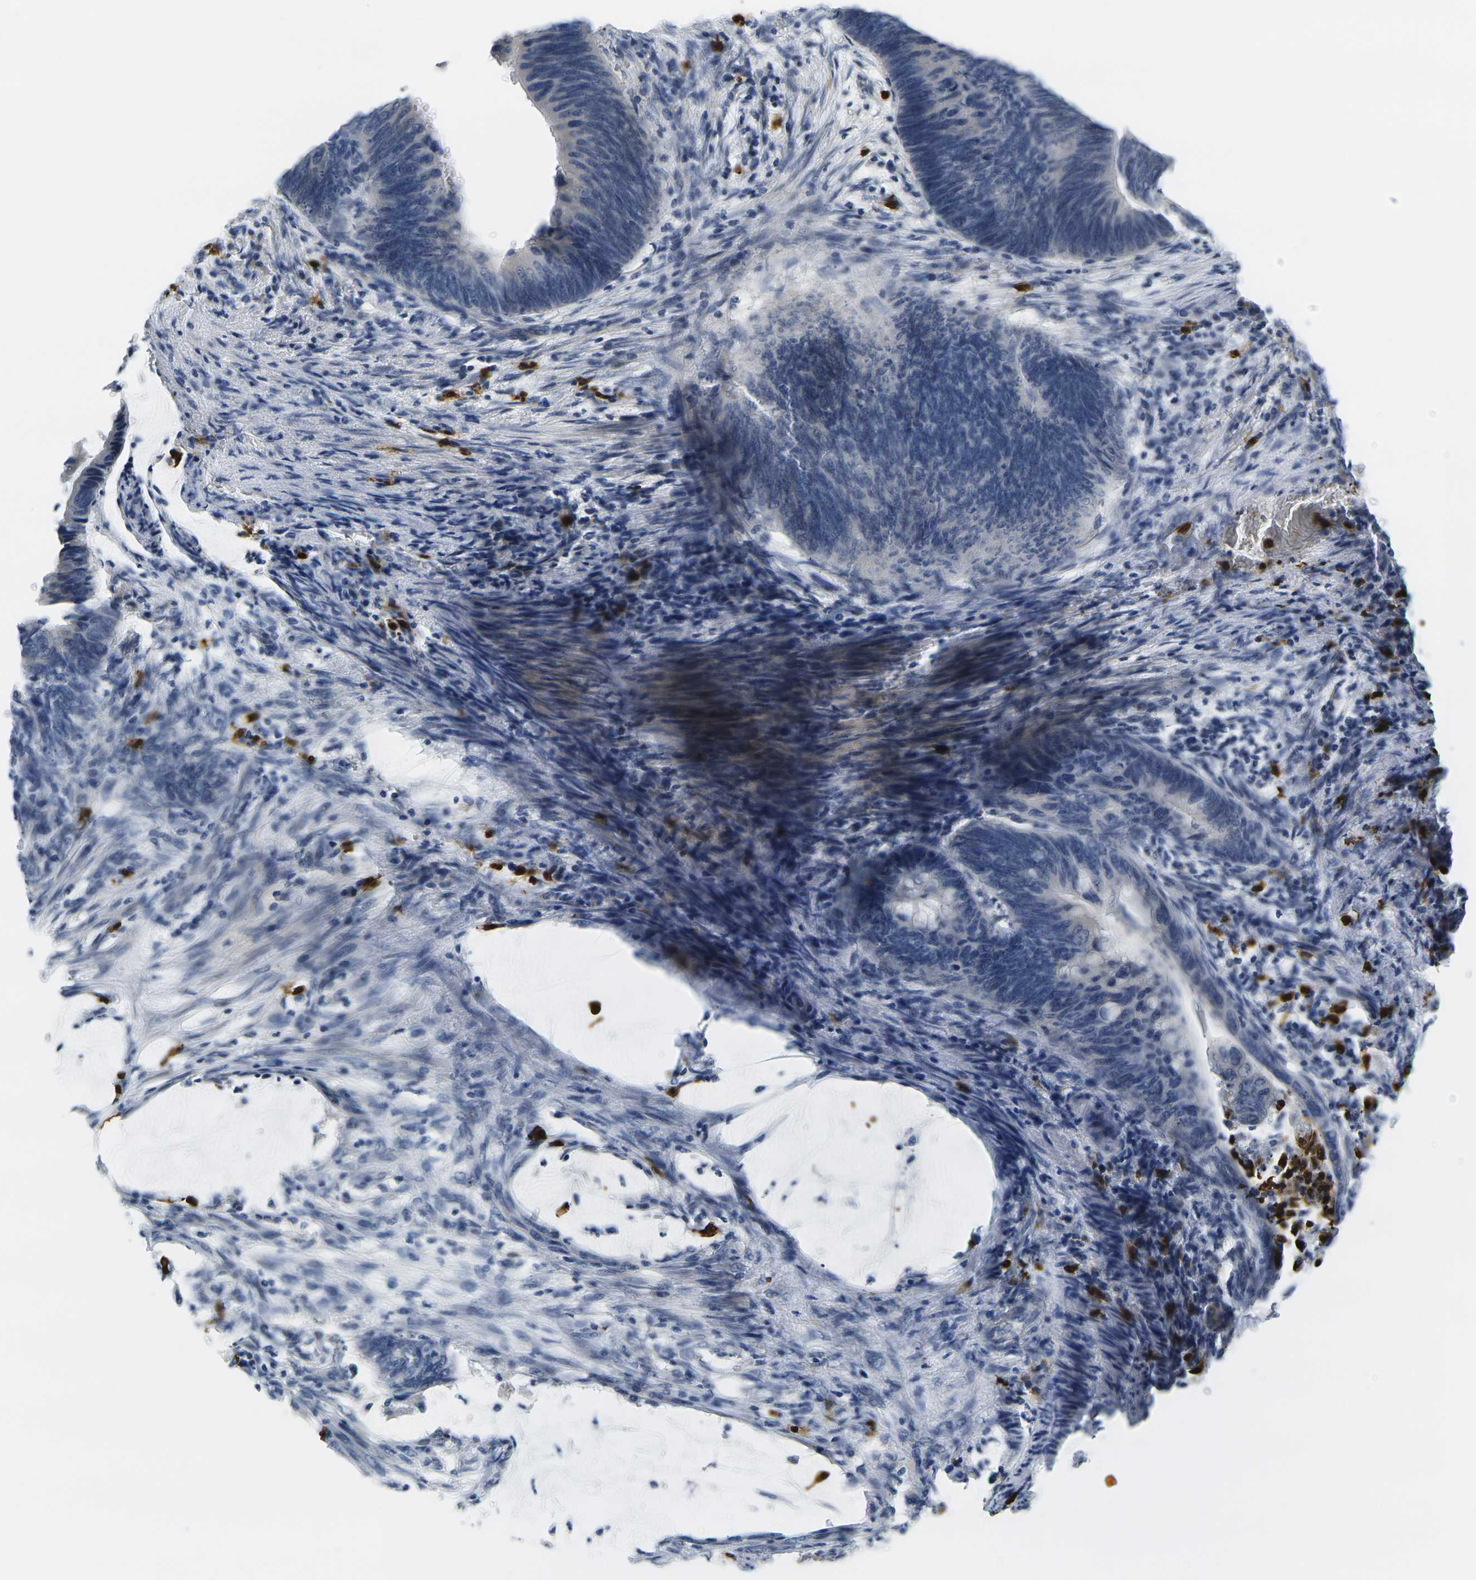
{"staining": {"intensity": "negative", "quantity": "none", "location": "none"}, "tissue": "colorectal cancer", "cell_type": "Tumor cells", "image_type": "cancer", "snomed": [{"axis": "morphology", "description": "Normal tissue, NOS"}, {"axis": "morphology", "description": "Adenocarcinoma, NOS"}, {"axis": "topography", "description": "Rectum"}, {"axis": "topography", "description": "Peripheral nerve tissue"}], "caption": "An IHC histopathology image of colorectal cancer (adenocarcinoma) is shown. There is no staining in tumor cells of colorectal cancer (adenocarcinoma).", "gene": "GPR15", "patient": {"sex": "male", "age": 92}}